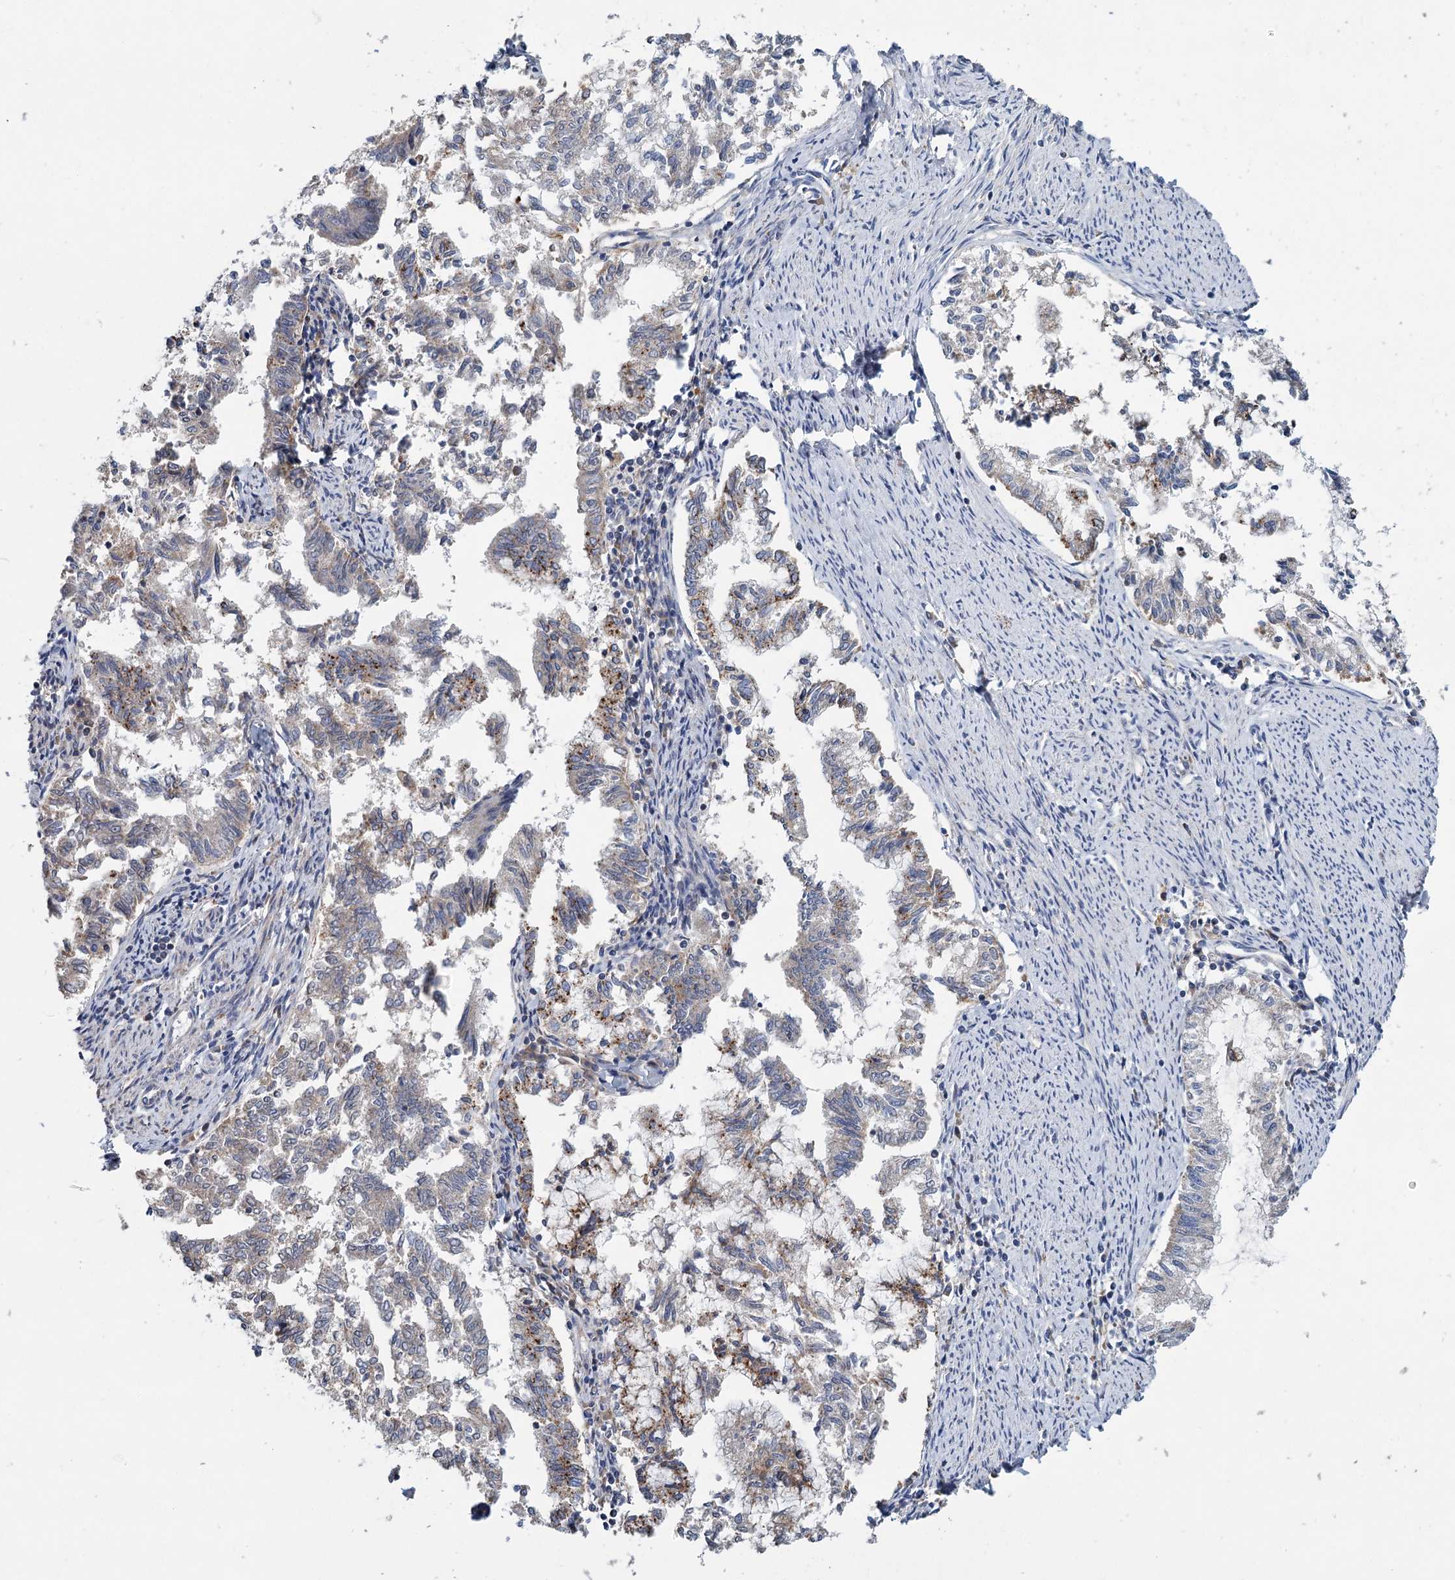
{"staining": {"intensity": "moderate", "quantity": "<25%", "location": "cytoplasmic/membranous"}, "tissue": "endometrial cancer", "cell_type": "Tumor cells", "image_type": "cancer", "snomed": [{"axis": "morphology", "description": "Adenocarcinoma, NOS"}, {"axis": "topography", "description": "Endometrium"}], "caption": "High-magnification brightfield microscopy of endometrial cancer (adenocarcinoma) stained with DAB (brown) and counterstained with hematoxylin (blue). tumor cells exhibit moderate cytoplasmic/membranous staining is identified in about<25% of cells. (DAB IHC with brightfield microscopy, high magnification).", "gene": "ANKRD16", "patient": {"sex": "female", "age": 79}}